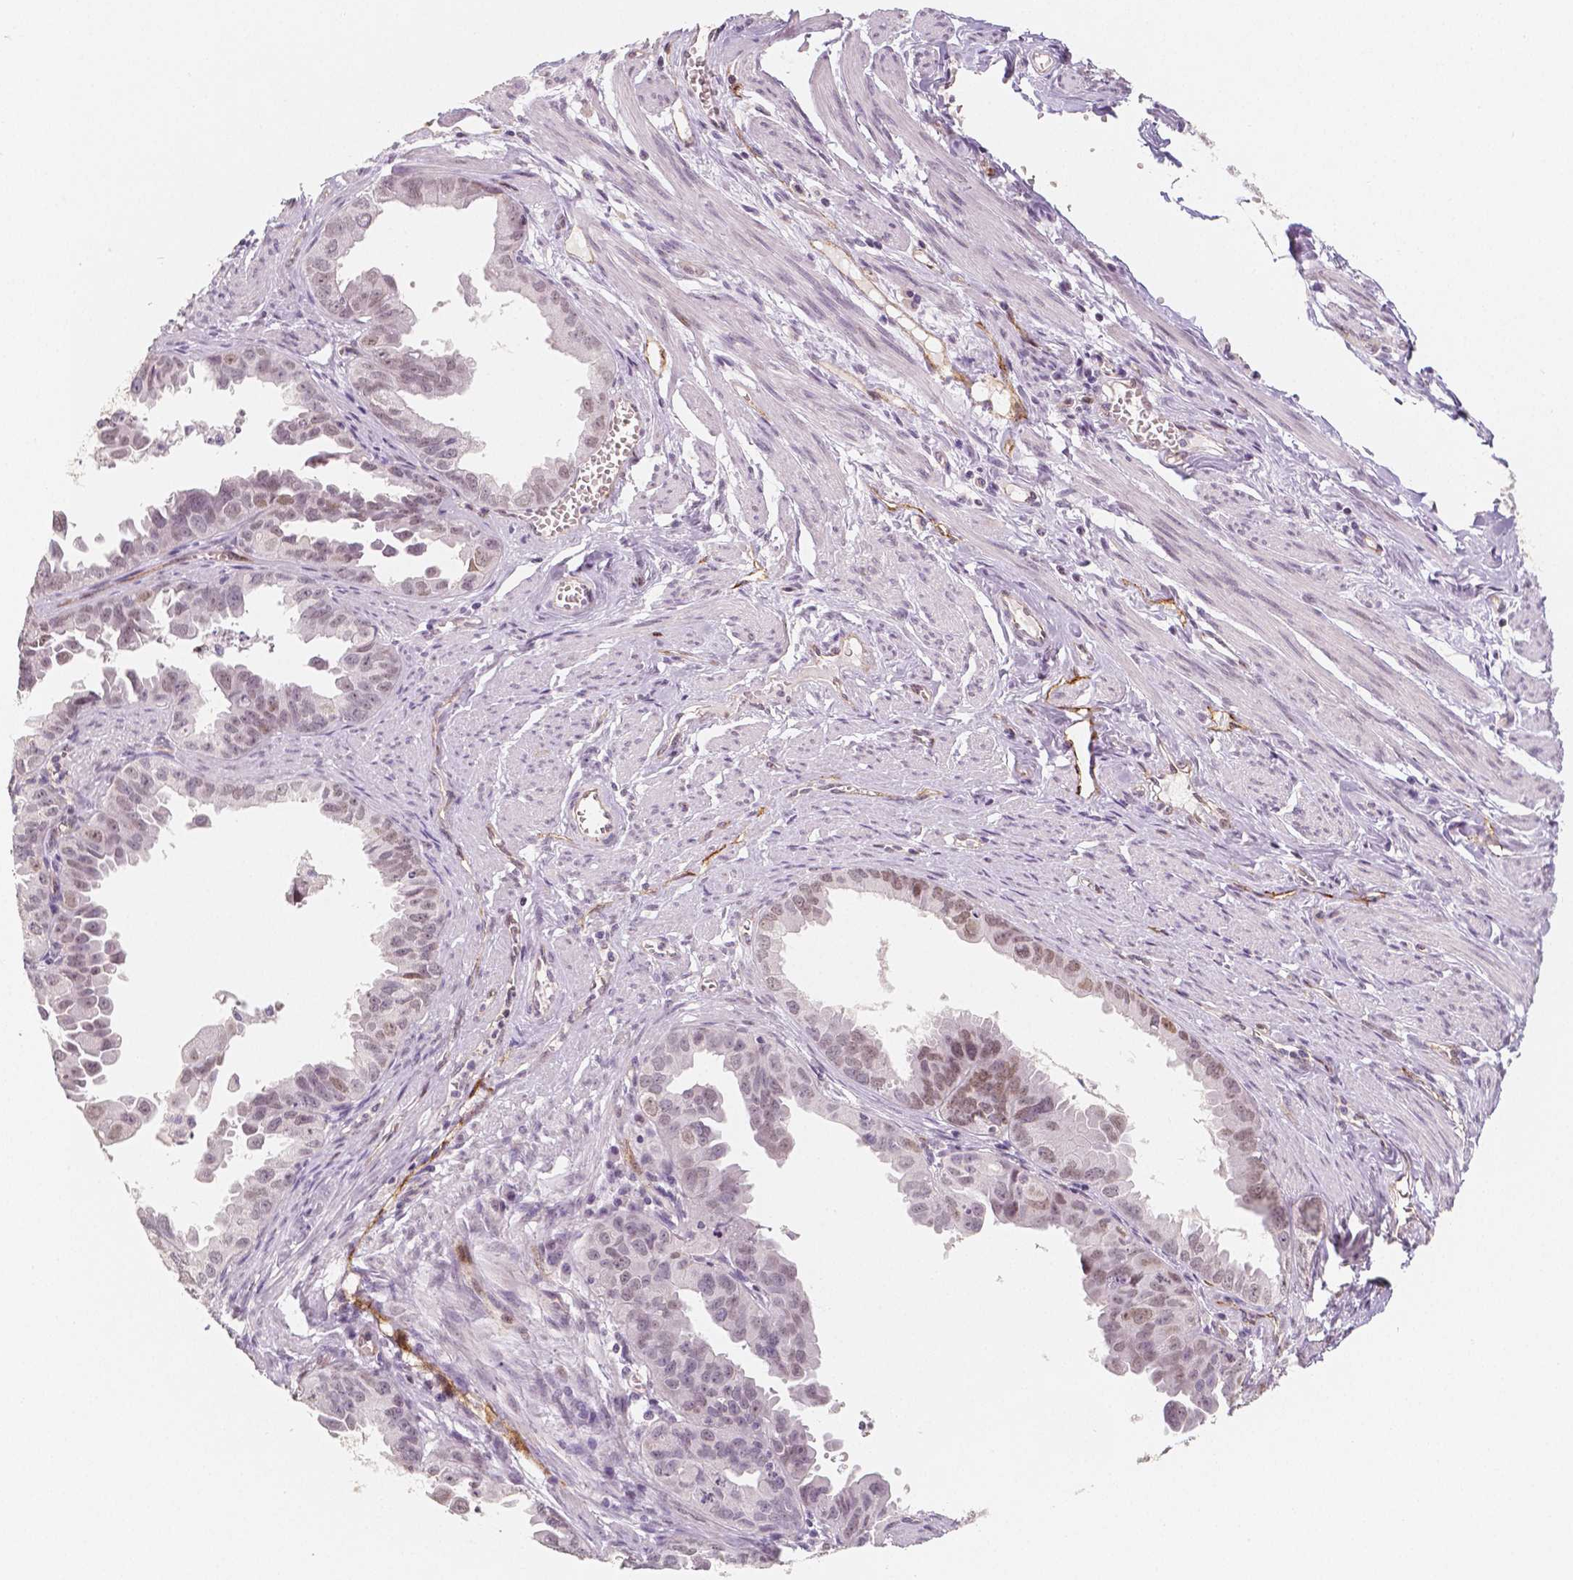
{"staining": {"intensity": "moderate", "quantity": ">75%", "location": "nuclear"}, "tissue": "ovarian cancer", "cell_type": "Tumor cells", "image_type": "cancer", "snomed": [{"axis": "morphology", "description": "Carcinoma, endometroid"}, {"axis": "topography", "description": "Ovary"}], "caption": "Immunohistochemical staining of endometroid carcinoma (ovarian) reveals medium levels of moderate nuclear expression in approximately >75% of tumor cells.", "gene": "KDM5B", "patient": {"sex": "female", "age": 85}}